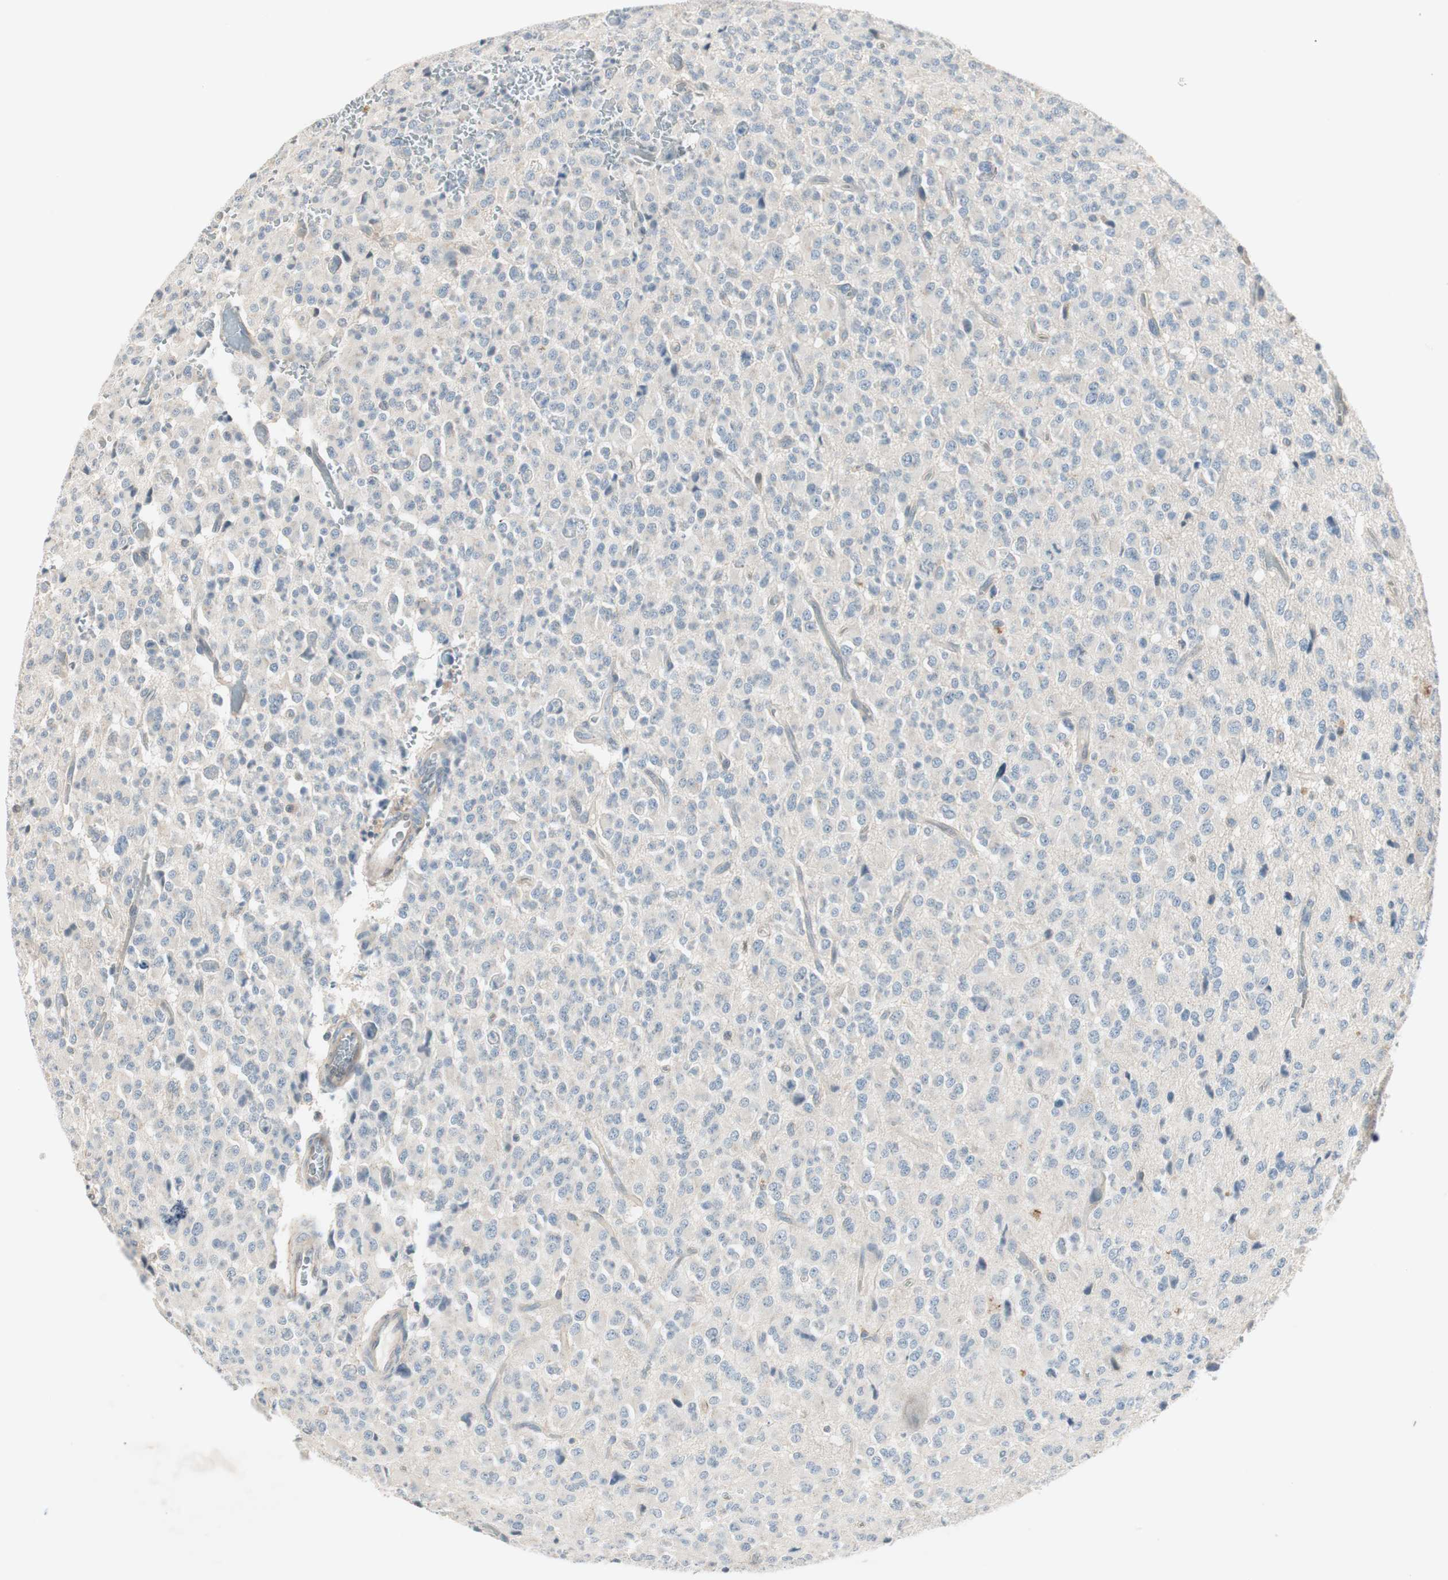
{"staining": {"intensity": "negative", "quantity": "none", "location": "none"}, "tissue": "glioma", "cell_type": "Tumor cells", "image_type": "cancer", "snomed": [{"axis": "morphology", "description": "Glioma, malignant, High grade"}, {"axis": "topography", "description": "pancreas cauda"}], "caption": "Immunohistochemistry (IHC) of human glioma reveals no positivity in tumor cells. (Brightfield microscopy of DAB immunohistochemistry at high magnification).", "gene": "ITGB4", "patient": {"sex": "male", "age": 60}}